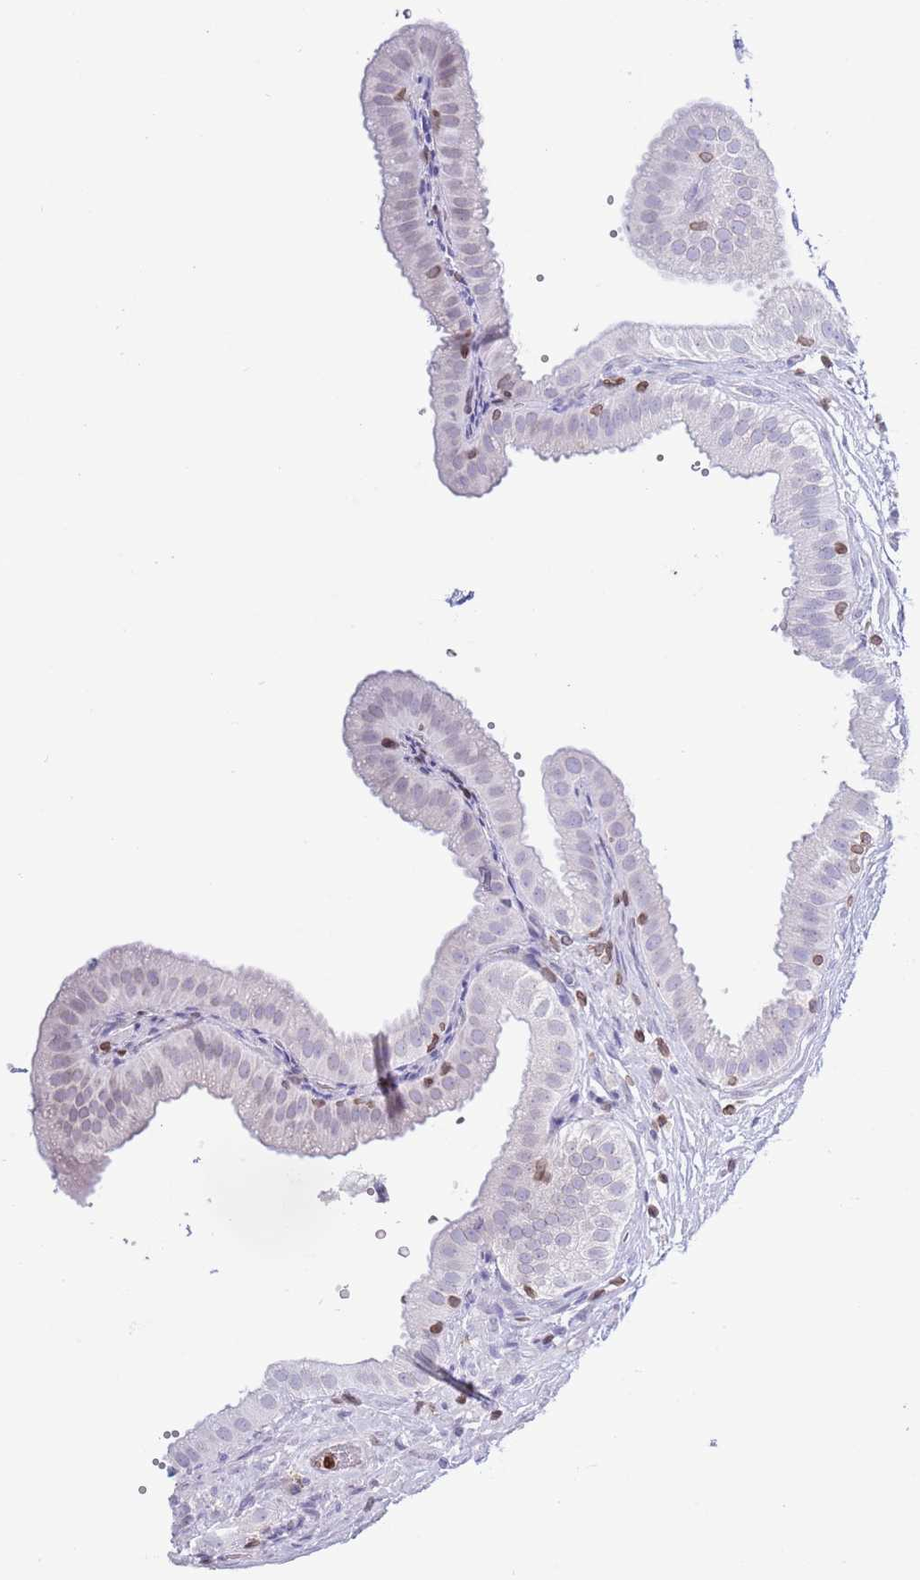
{"staining": {"intensity": "negative", "quantity": "none", "location": "none"}, "tissue": "gallbladder", "cell_type": "Glandular cells", "image_type": "normal", "snomed": [{"axis": "morphology", "description": "Normal tissue, NOS"}, {"axis": "topography", "description": "Gallbladder"}], "caption": "This is a micrograph of IHC staining of normal gallbladder, which shows no expression in glandular cells.", "gene": "LBR", "patient": {"sex": "female", "age": 61}}